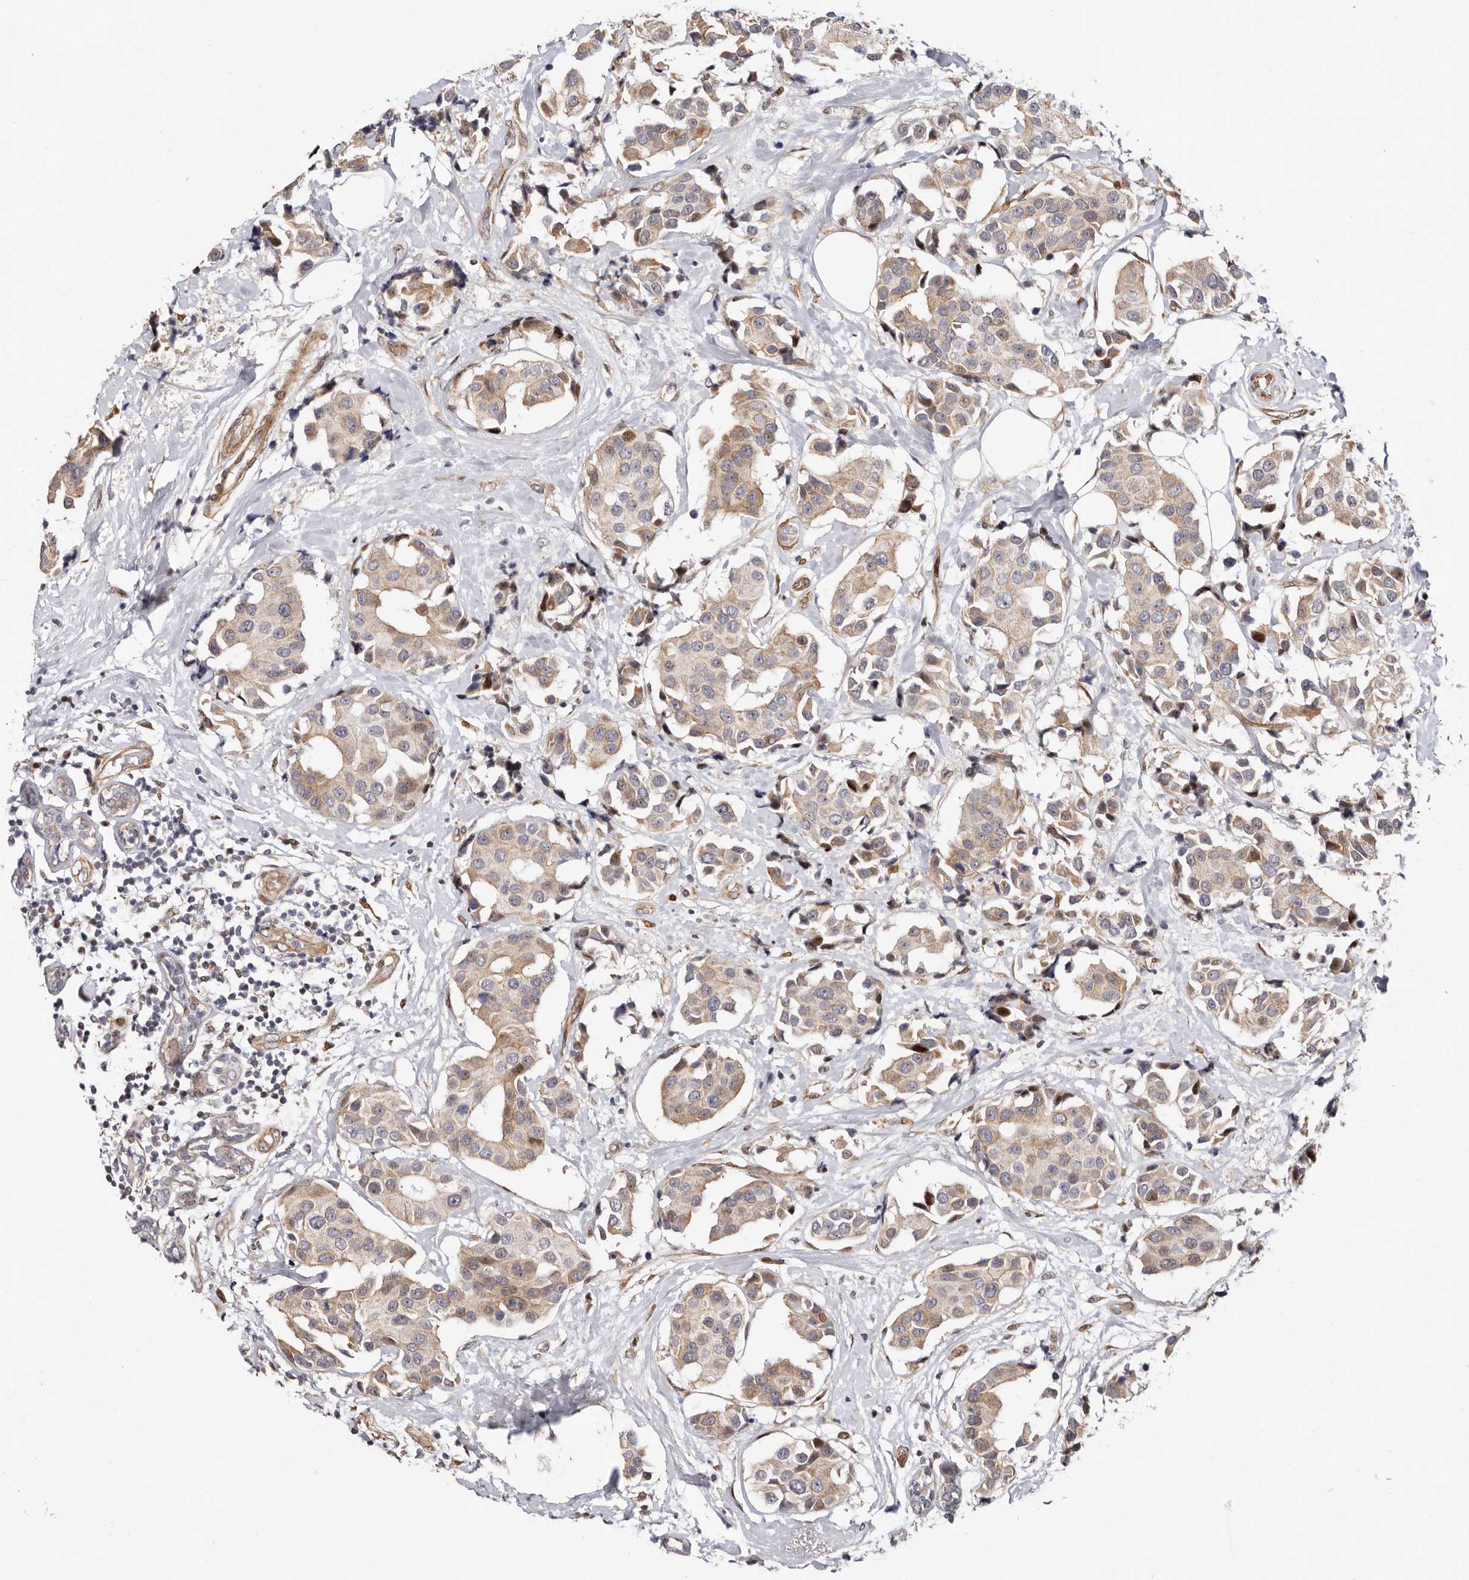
{"staining": {"intensity": "moderate", "quantity": ">75%", "location": "cytoplasmic/membranous,nuclear"}, "tissue": "breast cancer", "cell_type": "Tumor cells", "image_type": "cancer", "snomed": [{"axis": "morphology", "description": "Normal tissue, NOS"}, {"axis": "morphology", "description": "Duct carcinoma"}, {"axis": "topography", "description": "Breast"}], "caption": "Intraductal carcinoma (breast) stained with immunohistochemistry exhibits moderate cytoplasmic/membranous and nuclear expression in about >75% of tumor cells. (Brightfield microscopy of DAB IHC at high magnification).", "gene": "EPHX3", "patient": {"sex": "female", "age": 39}}